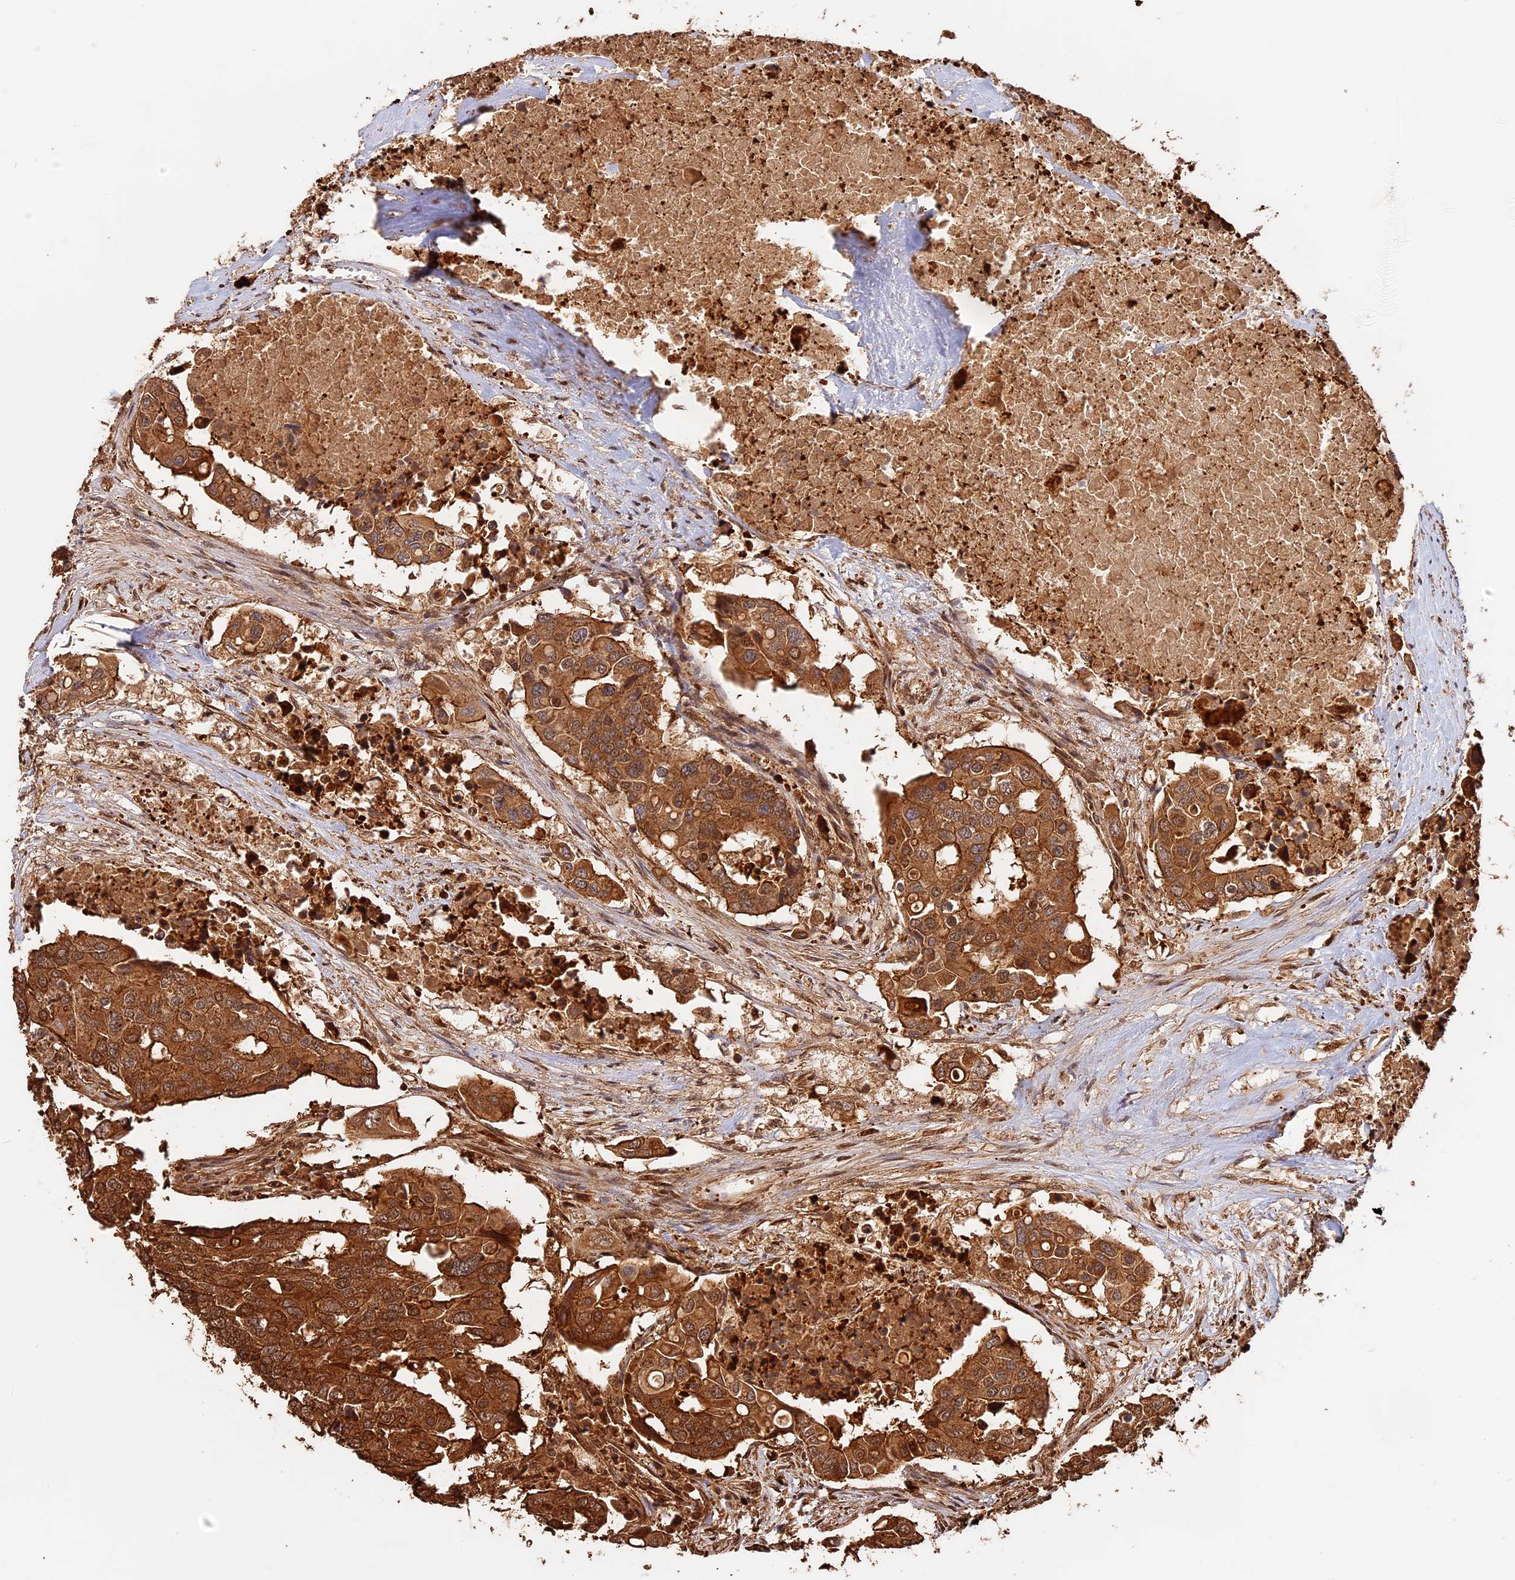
{"staining": {"intensity": "strong", "quantity": ">75%", "location": "cytoplasmic/membranous,nuclear"}, "tissue": "colorectal cancer", "cell_type": "Tumor cells", "image_type": "cancer", "snomed": [{"axis": "morphology", "description": "Adenocarcinoma, NOS"}, {"axis": "topography", "description": "Colon"}], "caption": "Strong cytoplasmic/membranous and nuclear protein expression is identified in about >75% of tumor cells in colorectal adenocarcinoma. (DAB IHC, brown staining for protein, blue staining for nuclei).", "gene": "PPP1R37", "patient": {"sex": "male", "age": 77}}